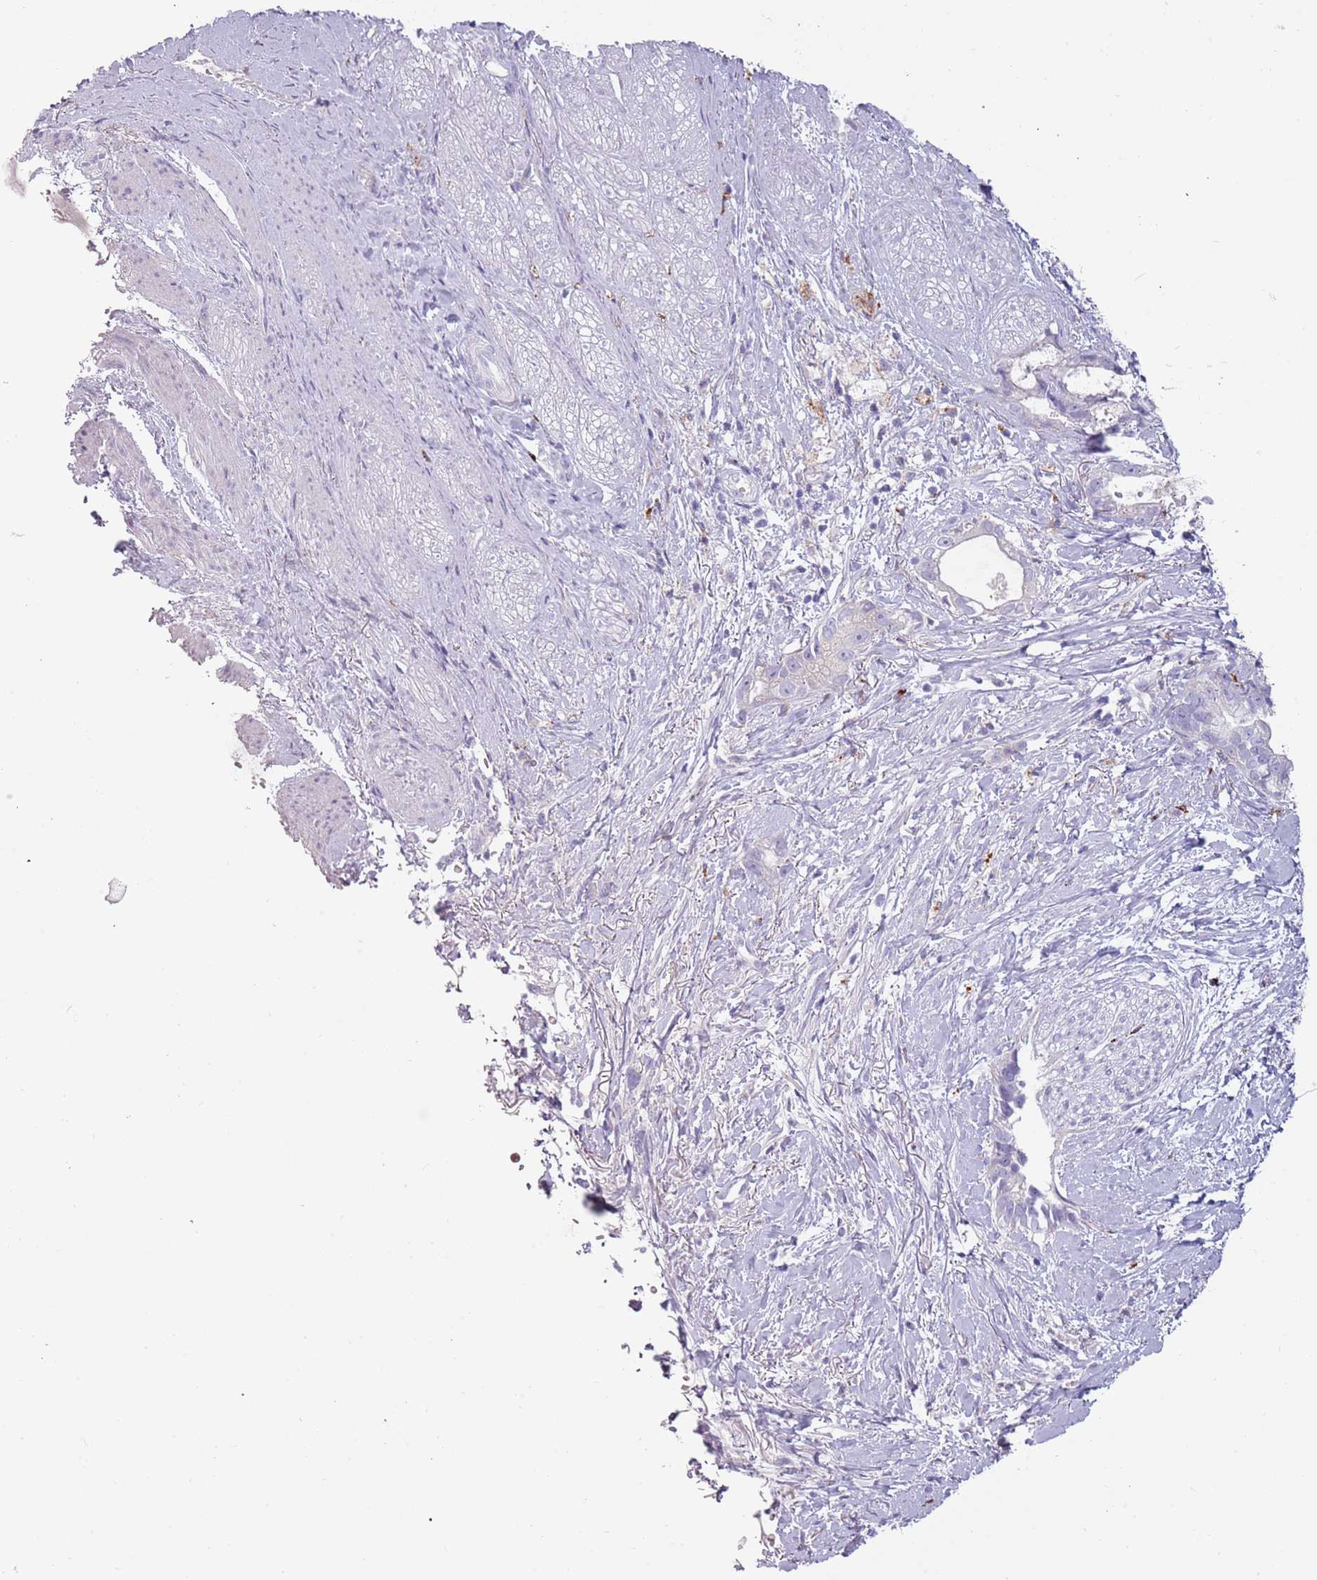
{"staining": {"intensity": "negative", "quantity": "none", "location": "none"}, "tissue": "stomach cancer", "cell_type": "Tumor cells", "image_type": "cancer", "snomed": [{"axis": "morphology", "description": "Adenocarcinoma, NOS"}, {"axis": "topography", "description": "Stomach"}], "caption": "Immunohistochemical staining of human stomach adenocarcinoma shows no significant expression in tumor cells.", "gene": "NWD2", "patient": {"sex": "male", "age": 55}}